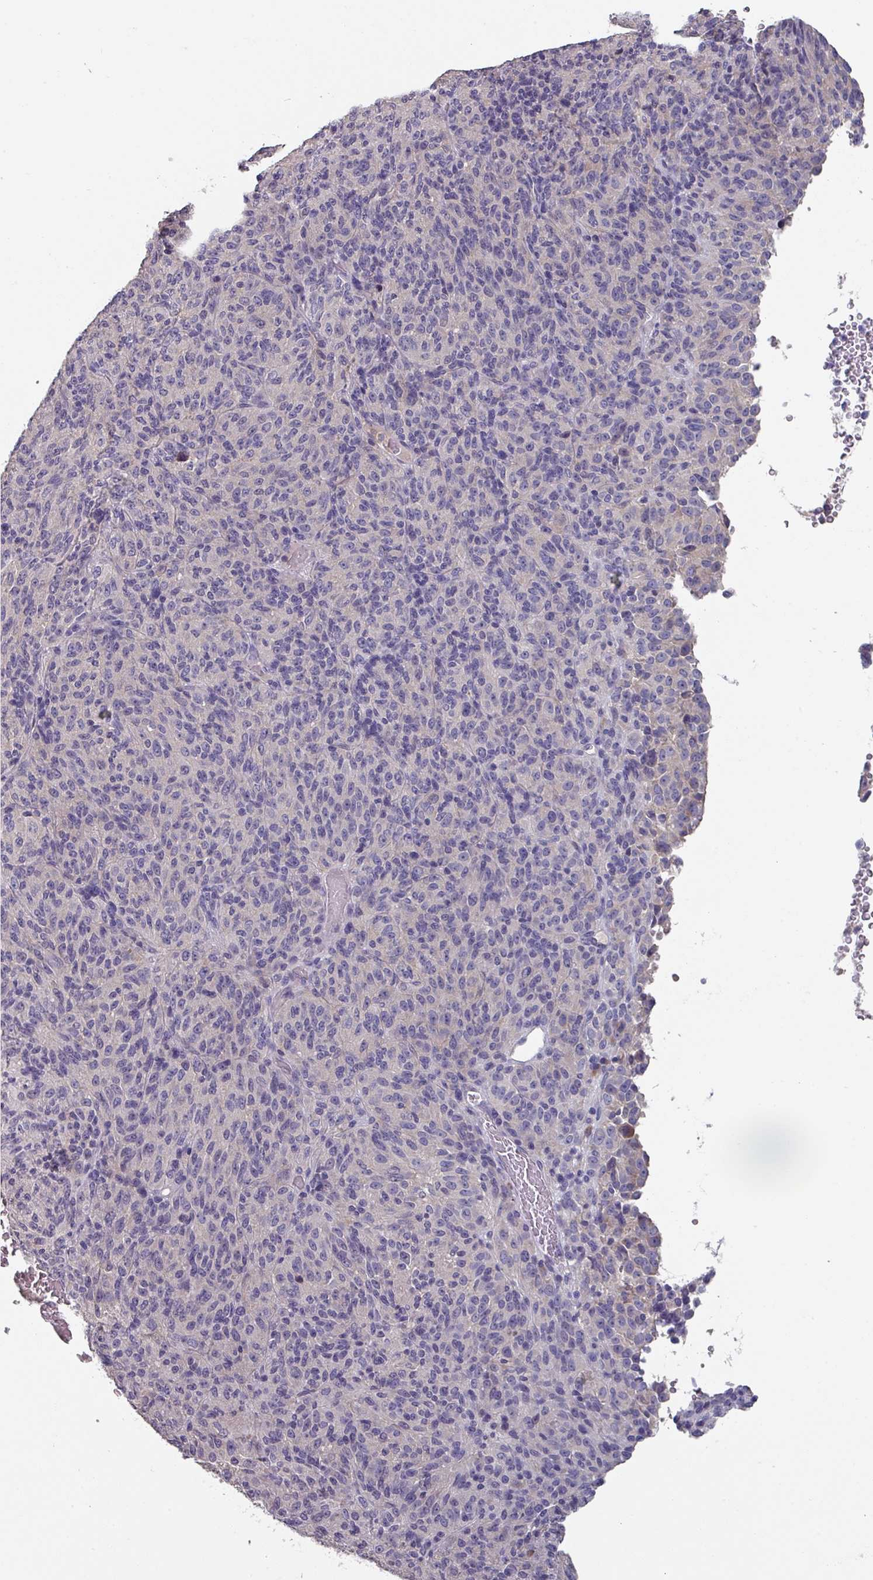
{"staining": {"intensity": "negative", "quantity": "none", "location": "none"}, "tissue": "melanoma", "cell_type": "Tumor cells", "image_type": "cancer", "snomed": [{"axis": "morphology", "description": "Malignant melanoma, Metastatic site"}, {"axis": "topography", "description": "Brain"}], "caption": "A photomicrograph of malignant melanoma (metastatic site) stained for a protein demonstrates no brown staining in tumor cells. The staining was performed using DAB to visualize the protein expression in brown, while the nuclei were stained in blue with hematoxylin (Magnification: 20x).", "gene": "PRAMEF8", "patient": {"sex": "female", "age": 56}}